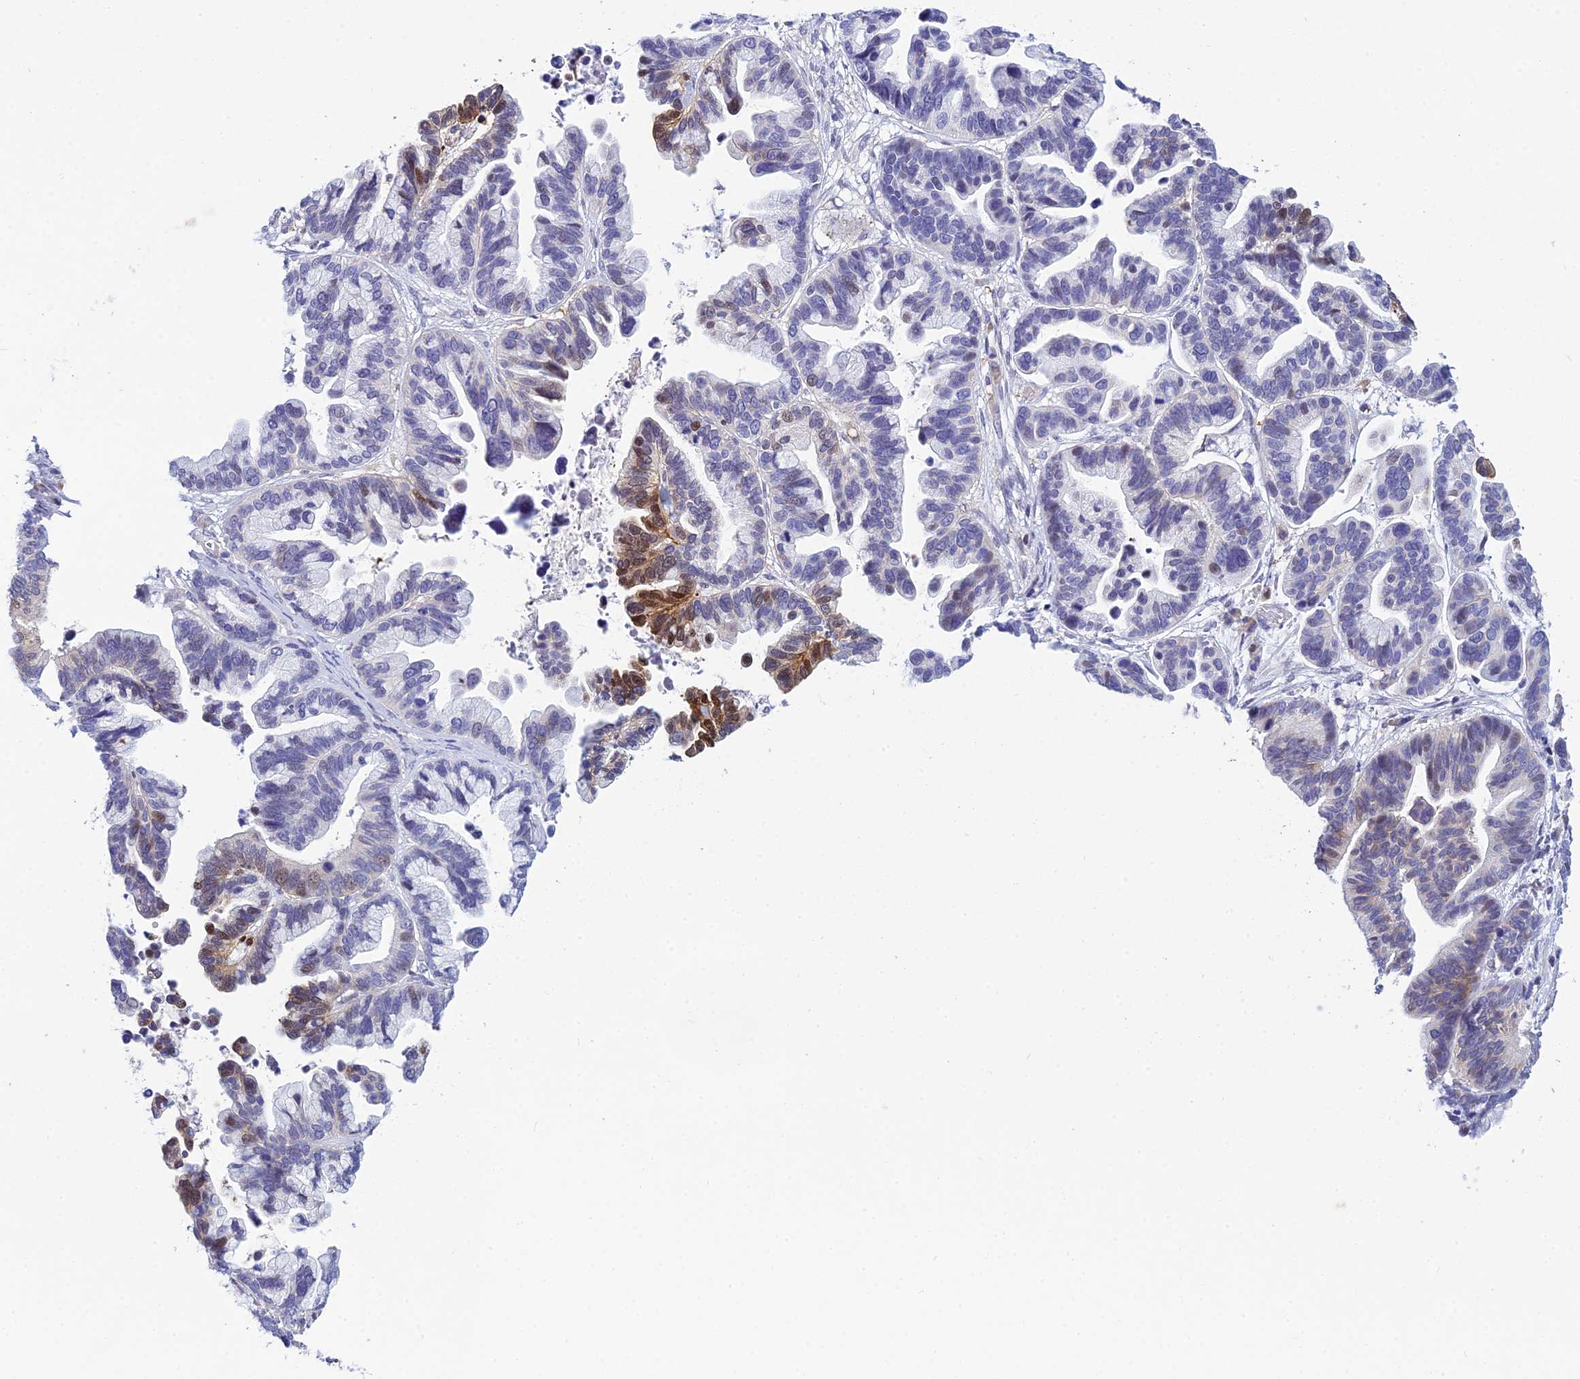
{"staining": {"intensity": "strong", "quantity": "<25%", "location": "nuclear"}, "tissue": "ovarian cancer", "cell_type": "Tumor cells", "image_type": "cancer", "snomed": [{"axis": "morphology", "description": "Cystadenocarcinoma, serous, NOS"}, {"axis": "topography", "description": "Ovary"}], "caption": "This photomicrograph reveals immunohistochemistry staining of serous cystadenocarcinoma (ovarian), with medium strong nuclear staining in about <25% of tumor cells.", "gene": "ZMIZ1", "patient": {"sex": "female", "age": 56}}